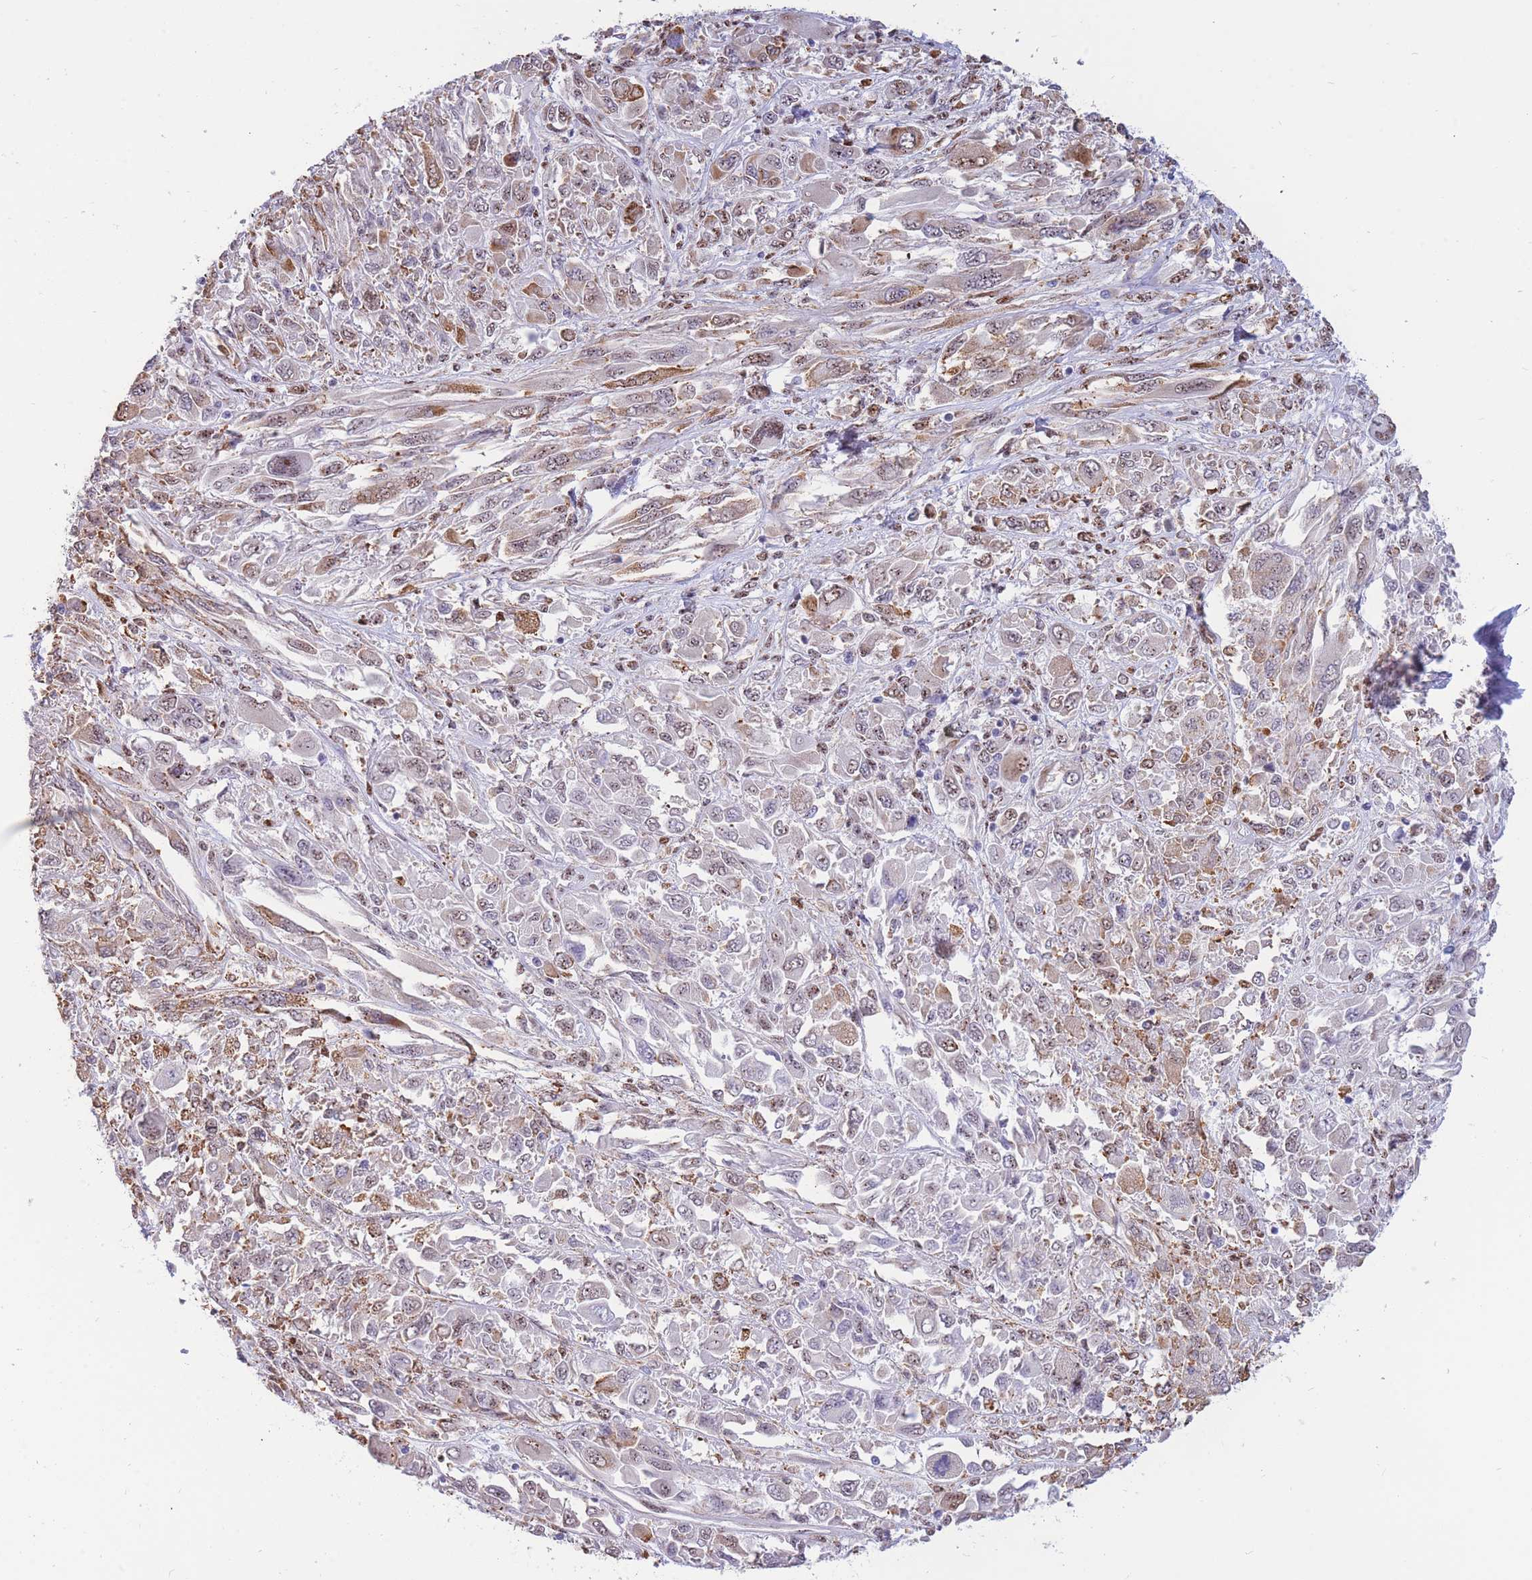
{"staining": {"intensity": "weak", "quantity": "25%-75%", "location": "nuclear"}, "tissue": "melanoma", "cell_type": "Tumor cells", "image_type": "cancer", "snomed": [{"axis": "morphology", "description": "Malignant melanoma, NOS"}, {"axis": "topography", "description": "Skin"}], "caption": "Malignant melanoma tissue displays weak nuclear expression in approximately 25%-75% of tumor cells, visualized by immunohistochemistry. The staining was performed using DAB (3,3'-diaminobenzidine), with brown indicating positive protein expression. Nuclei are stained blue with hematoxylin.", "gene": "FAM153A", "patient": {"sex": "female", "age": 91}}